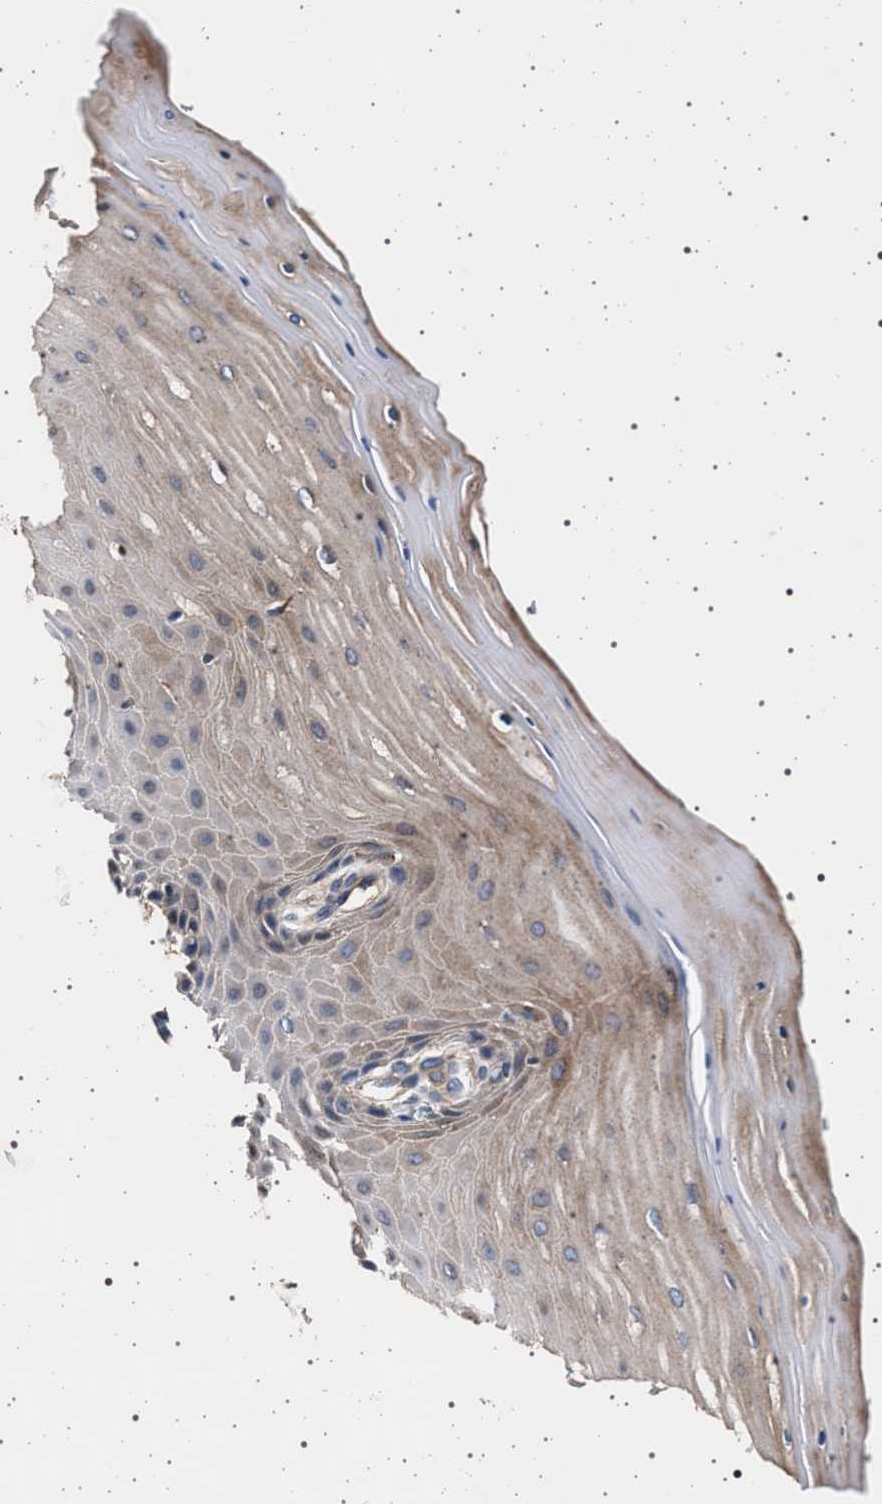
{"staining": {"intensity": "moderate", "quantity": ">75%", "location": "cytoplasmic/membranous"}, "tissue": "cervix", "cell_type": "Glandular cells", "image_type": "normal", "snomed": [{"axis": "morphology", "description": "Normal tissue, NOS"}, {"axis": "topography", "description": "Cervix"}], "caption": "About >75% of glandular cells in unremarkable human cervix demonstrate moderate cytoplasmic/membranous protein positivity as visualized by brown immunohistochemical staining.", "gene": "KCNK6", "patient": {"sex": "female", "age": 55}}